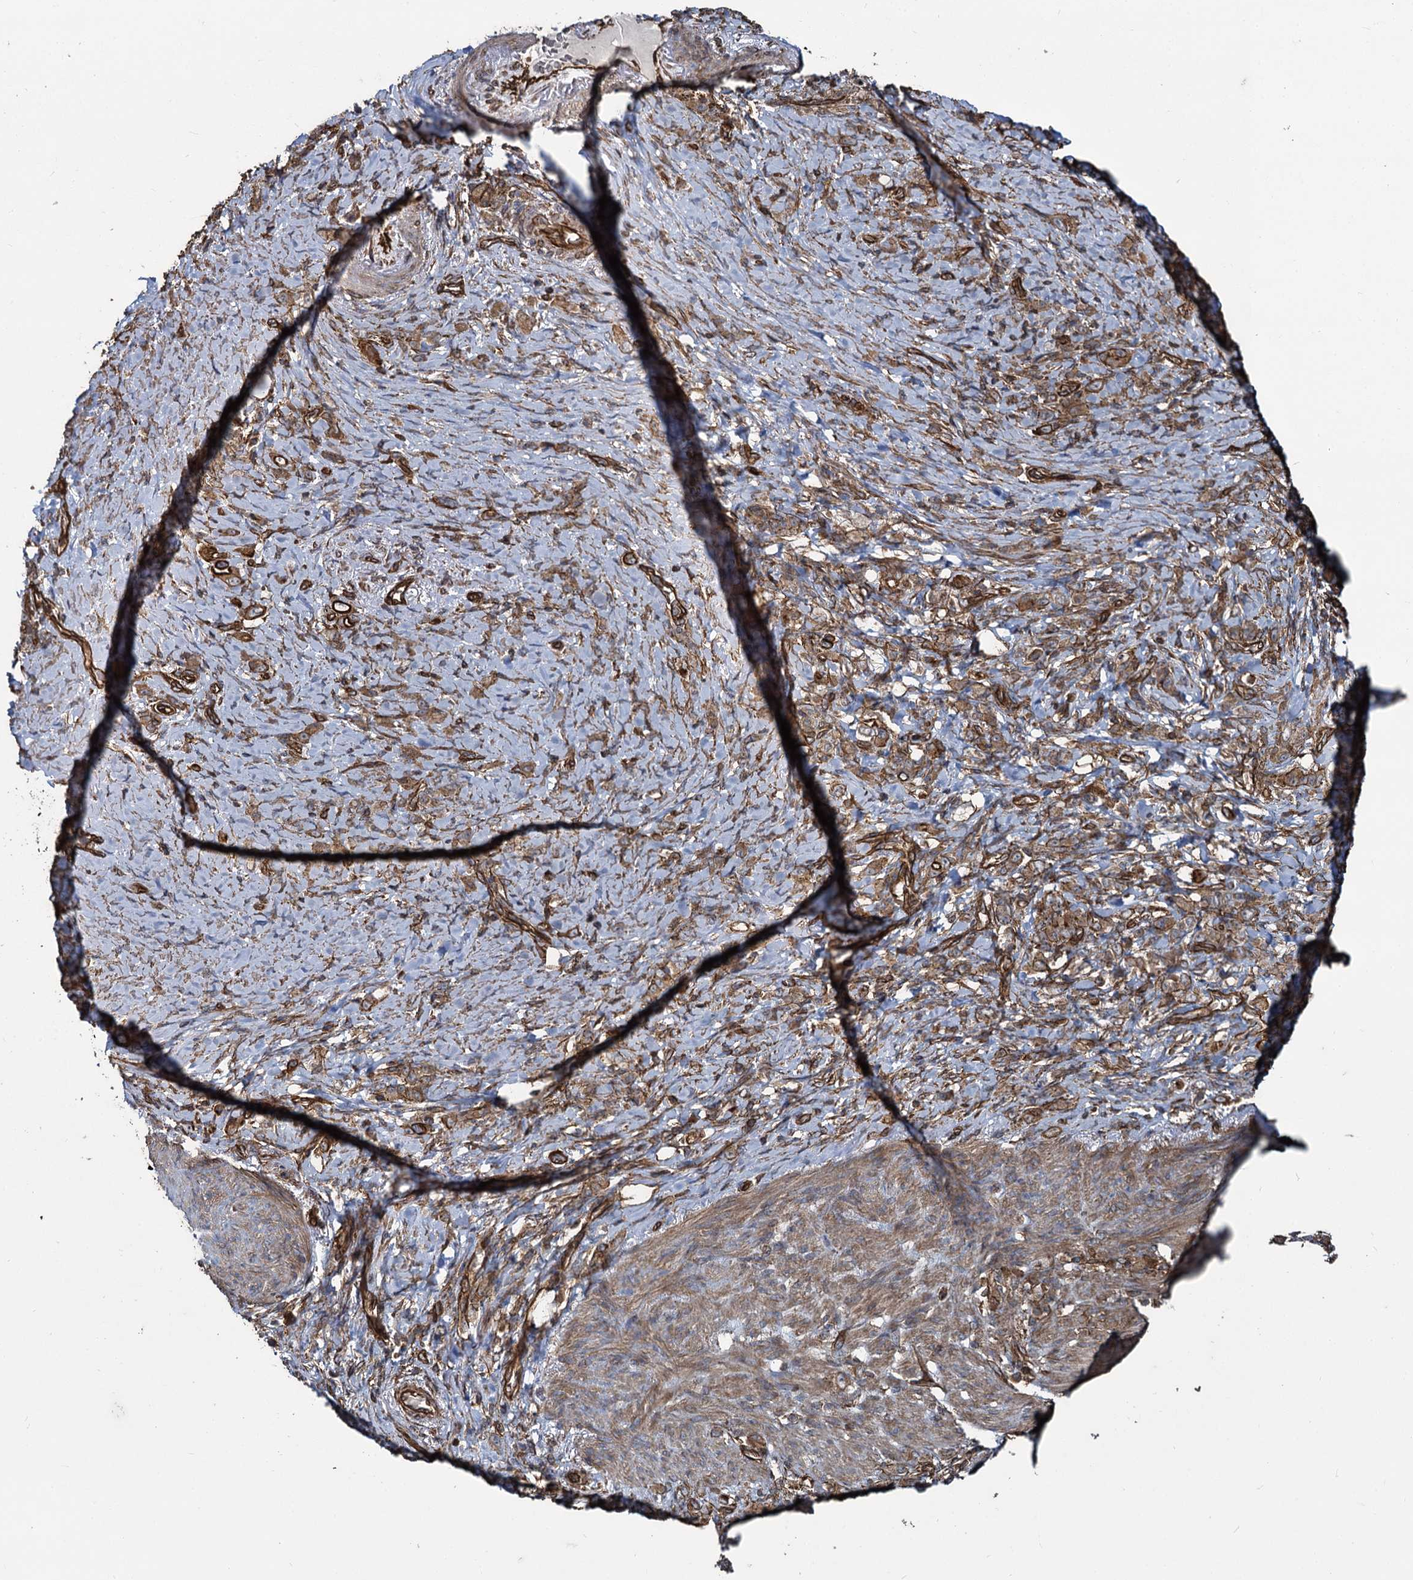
{"staining": {"intensity": "moderate", "quantity": ">75%", "location": "cytoplasmic/membranous"}, "tissue": "stomach cancer", "cell_type": "Tumor cells", "image_type": "cancer", "snomed": [{"axis": "morphology", "description": "Adenocarcinoma, NOS"}, {"axis": "topography", "description": "Stomach"}], "caption": "About >75% of tumor cells in stomach adenocarcinoma display moderate cytoplasmic/membranous protein positivity as visualized by brown immunohistochemical staining.", "gene": "SVIP", "patient": {"sex": "female", "age": 79}}